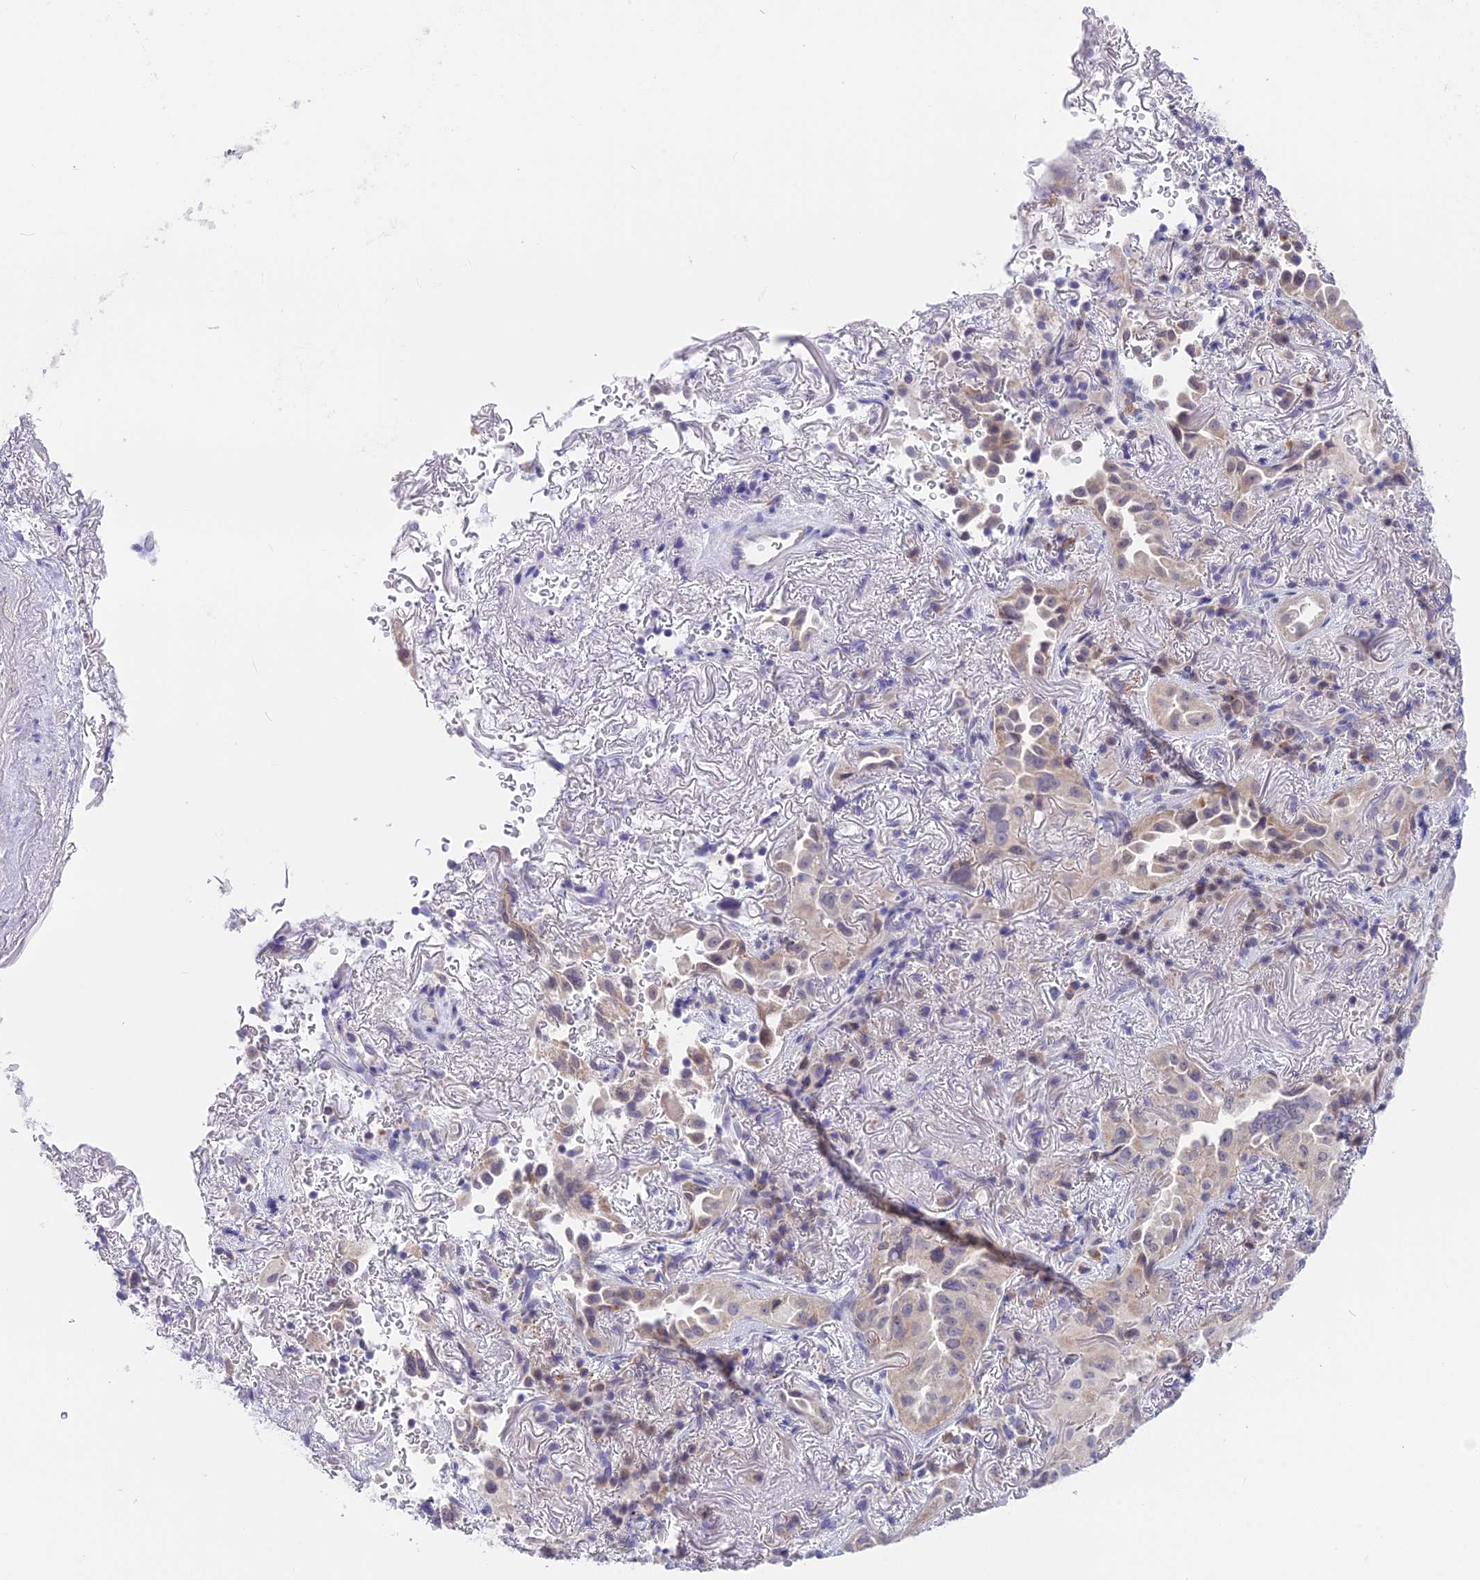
{"staining": {"intensity": "negative", "quantity": "none", "location": "none"}, "tissue": "lung cancer", "cell_type": "Tumor cells", "image_type": "cancer", "snomed": [{"axis": "morphology", "description": "Adenocarcinoma, NOS"}, {"axis": "topography", "description": "Lung"}], "caption": "Adenocarcinoma (lung) was stained to show a protein in brown. There is no significant positivity in tumor cells. (Brightfield microscopy of DAB (3,3'-diaminobenzidine) immunohistochemistry (IHC) at high magnification).", "gene": "SNTN", "patient": {"sex": "female", "age": 69}}